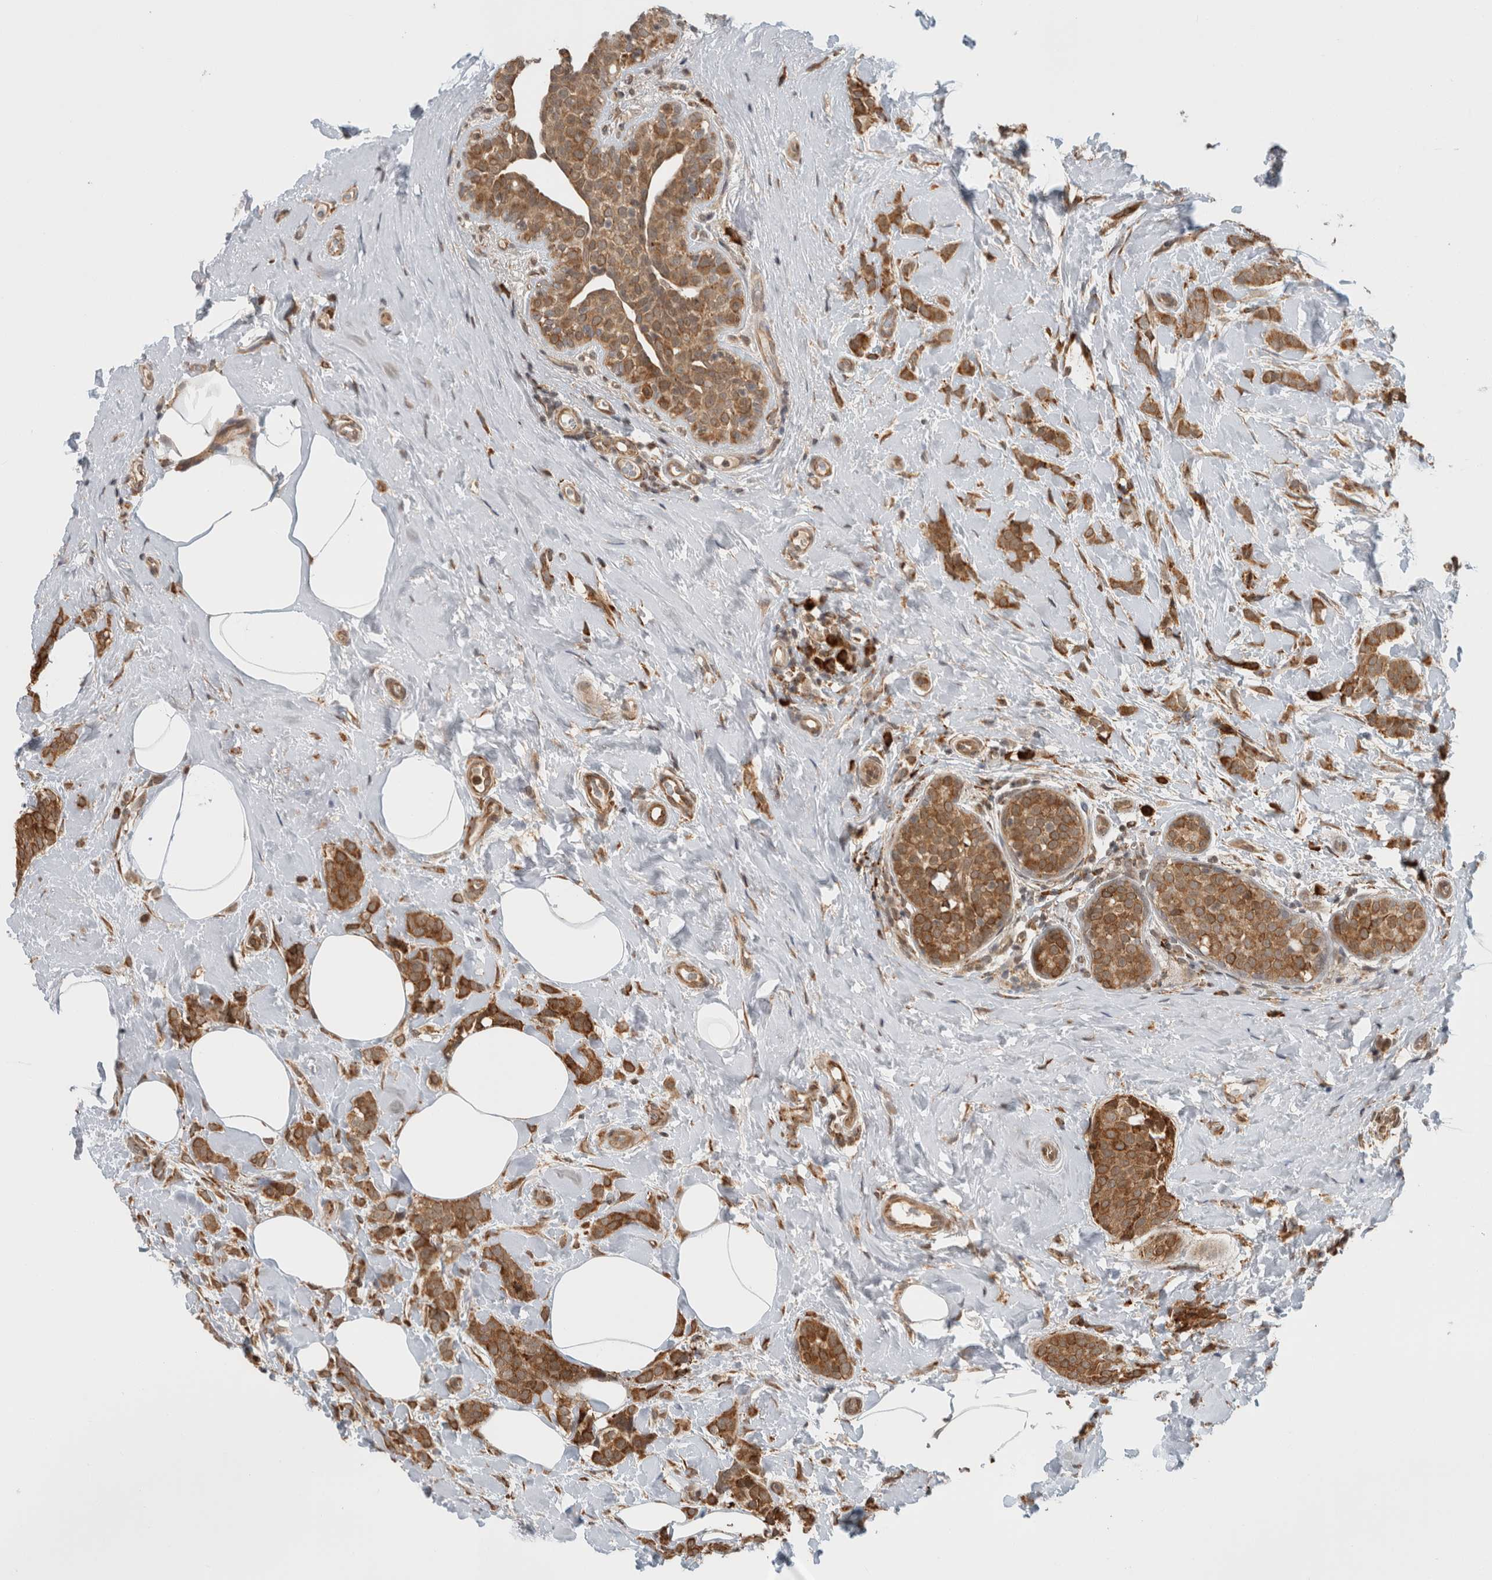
{"staining": {"intensity": "moderate", "quantity": ">75%", "location": "cytoplasmic/membranous"}, "tissue": "breast cancer", "cell_type": "Tumor cells", "image_type": "cancer", "snomed": [{"axis": "morphology", "description": "Lobular carcinoma, in situ"}, {"axis": "morphology", "description": "Lobular carcinoma"}, {"axis": "topography", "description": "Breast"}], "caption": "The histopathology image displays immunohistochemical staining of breast cancer. There is moderate cytoplasmic/membranous staining is present in approximately >75% of tumor cells.", "gene": "MS4A7", "patient": {"sex": "female", "age": 41}}